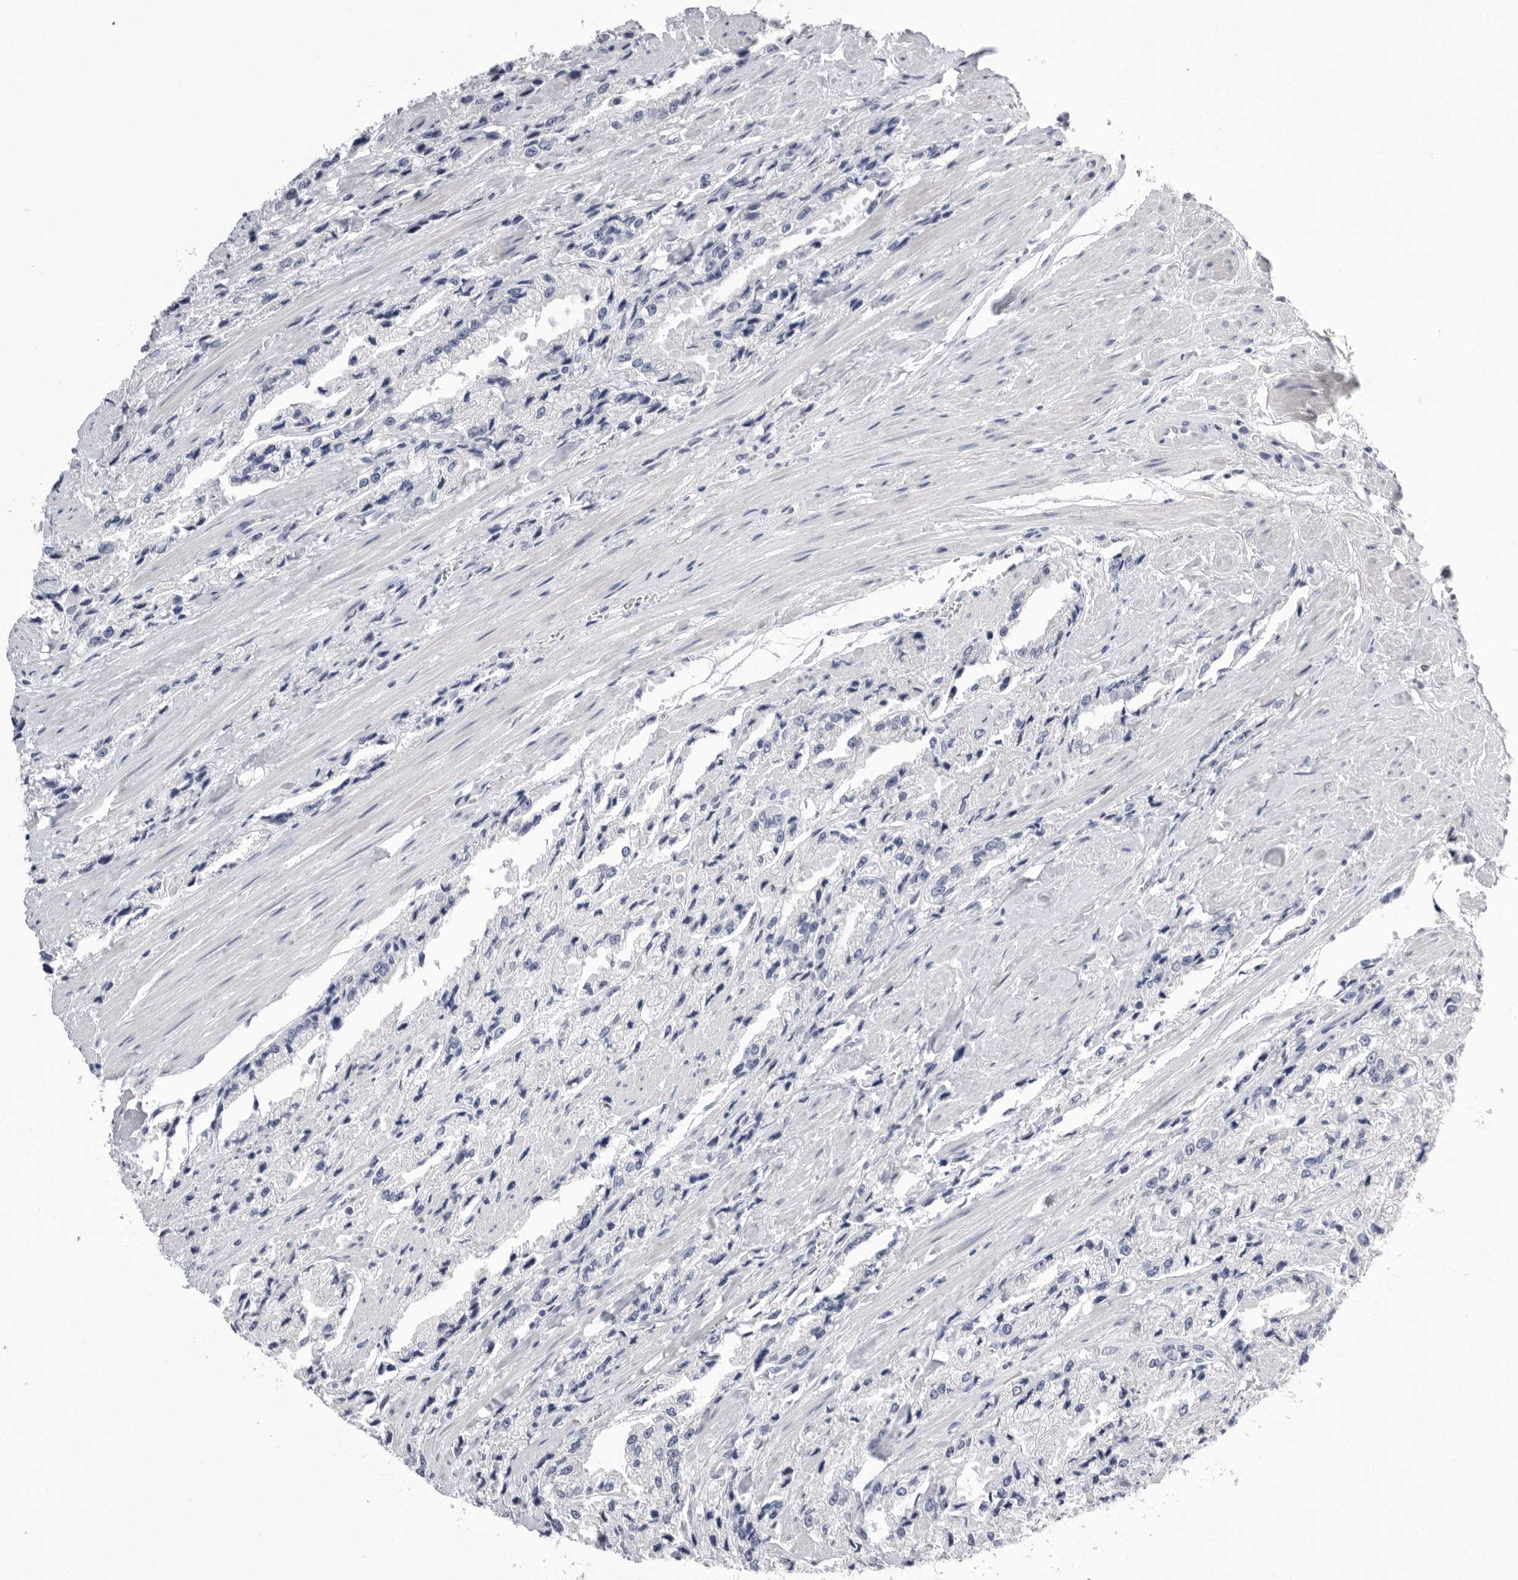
{"staining": {"intensity": "negative", "quantity": "none", "location": "none"}, "tissue": "prostate cancer", "cell_type": "Tumor cells", "image_type": "cancer", "snomed": [{"axis": "morphology", "description": "Adenocarcinoma, High grade"}, {"axis": "topography", "description": "Prostate"}], "caption": "Tumor cells show no significant protein positivity in prostate cancer.", "gene": "APOA2", "patient": {"sex": "male", "age": 58}}